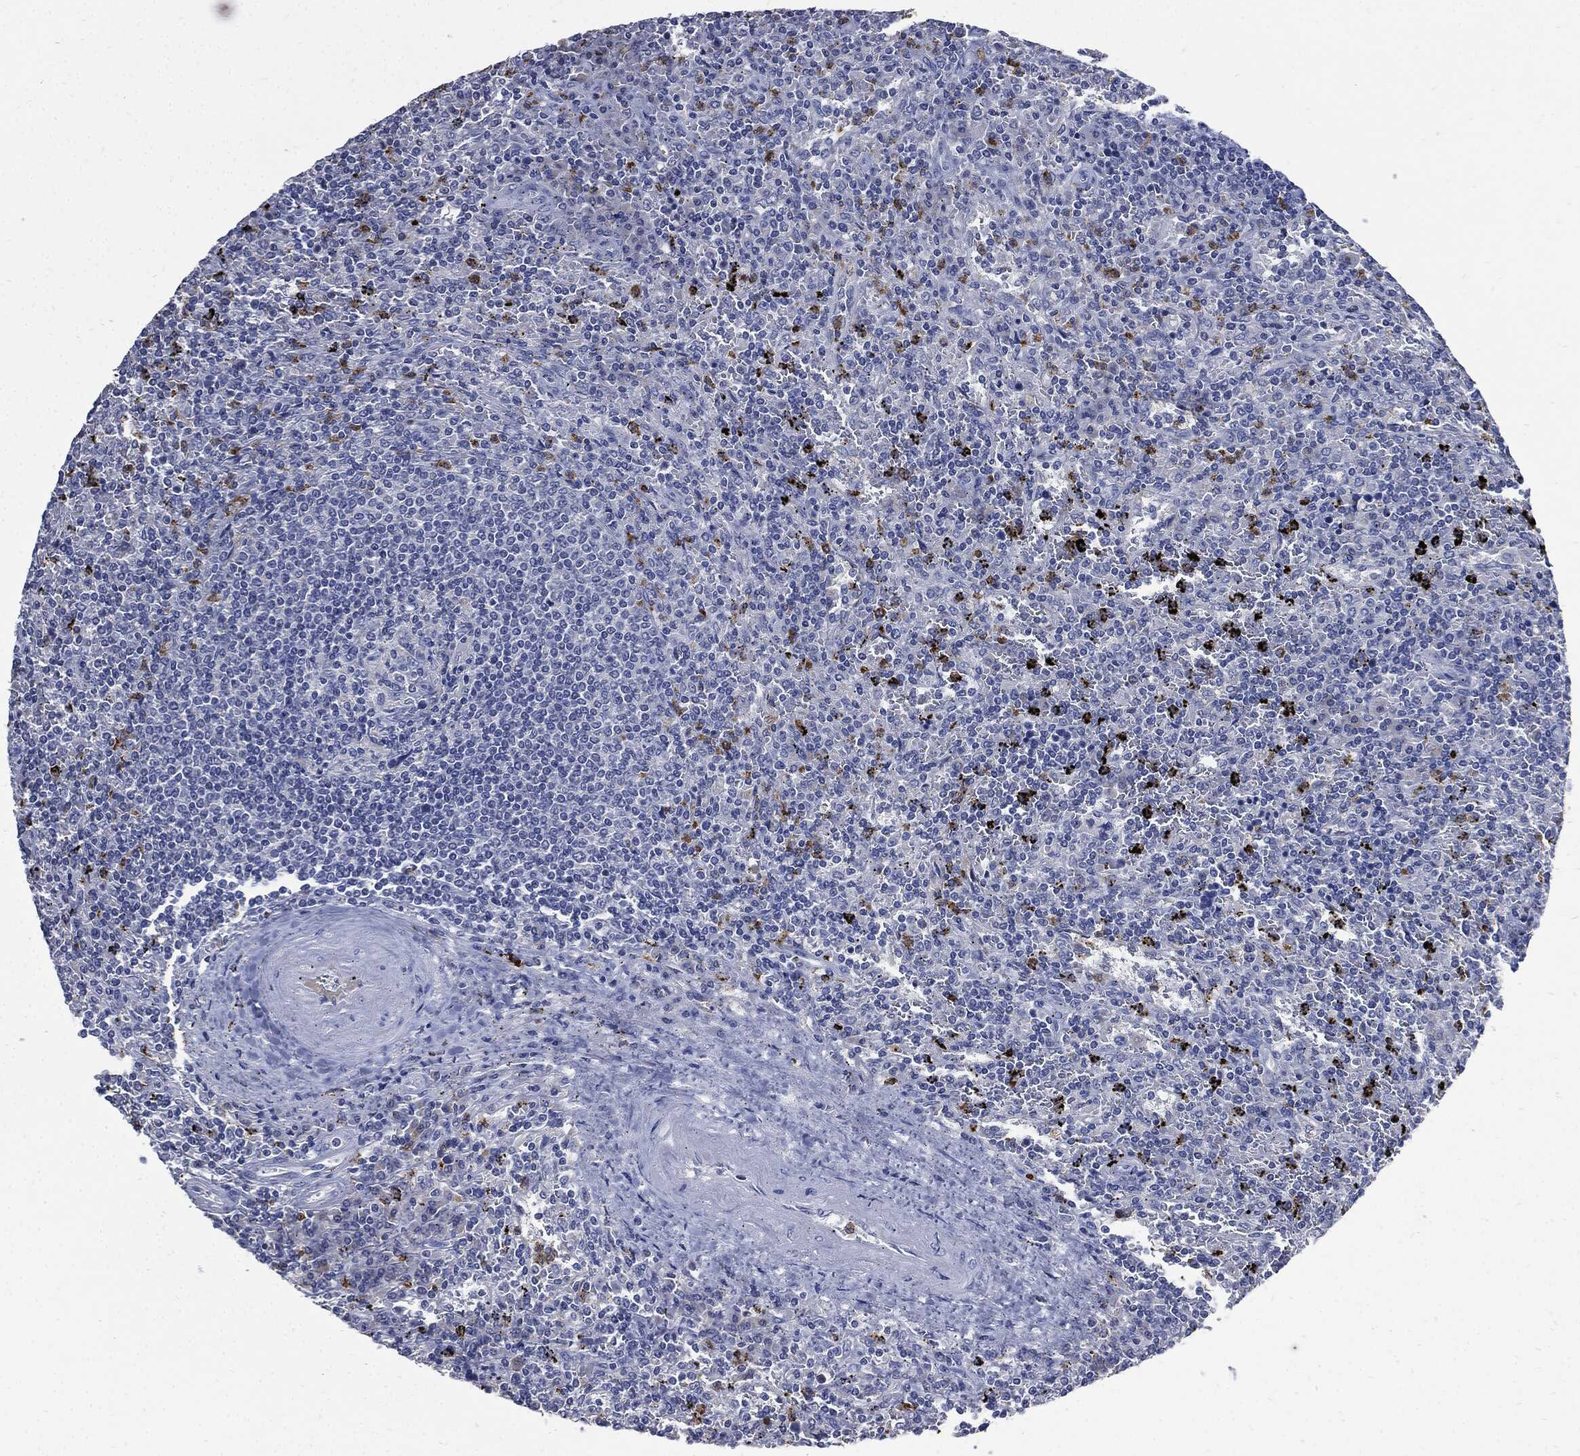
{"staining": {"intensity": "negative", "quantity": "none", "location": "none"}, "tissue": "lymphoma", "cell_type": "Tumor cells", "image_type": "cancer", "snomed": [{"axis": "morphology", "description": "Malignant lymphoma, non-Hodgkin's type, Low grade"}, {"axis": "topography", "description": "Spleen"}], "caption": "There is no significant staining in tumor cells of low-grade malignant lymphoma, non-Hodgkin's type.", "gene": "CPE", "patient": {"sex": "male", "age": 62}}